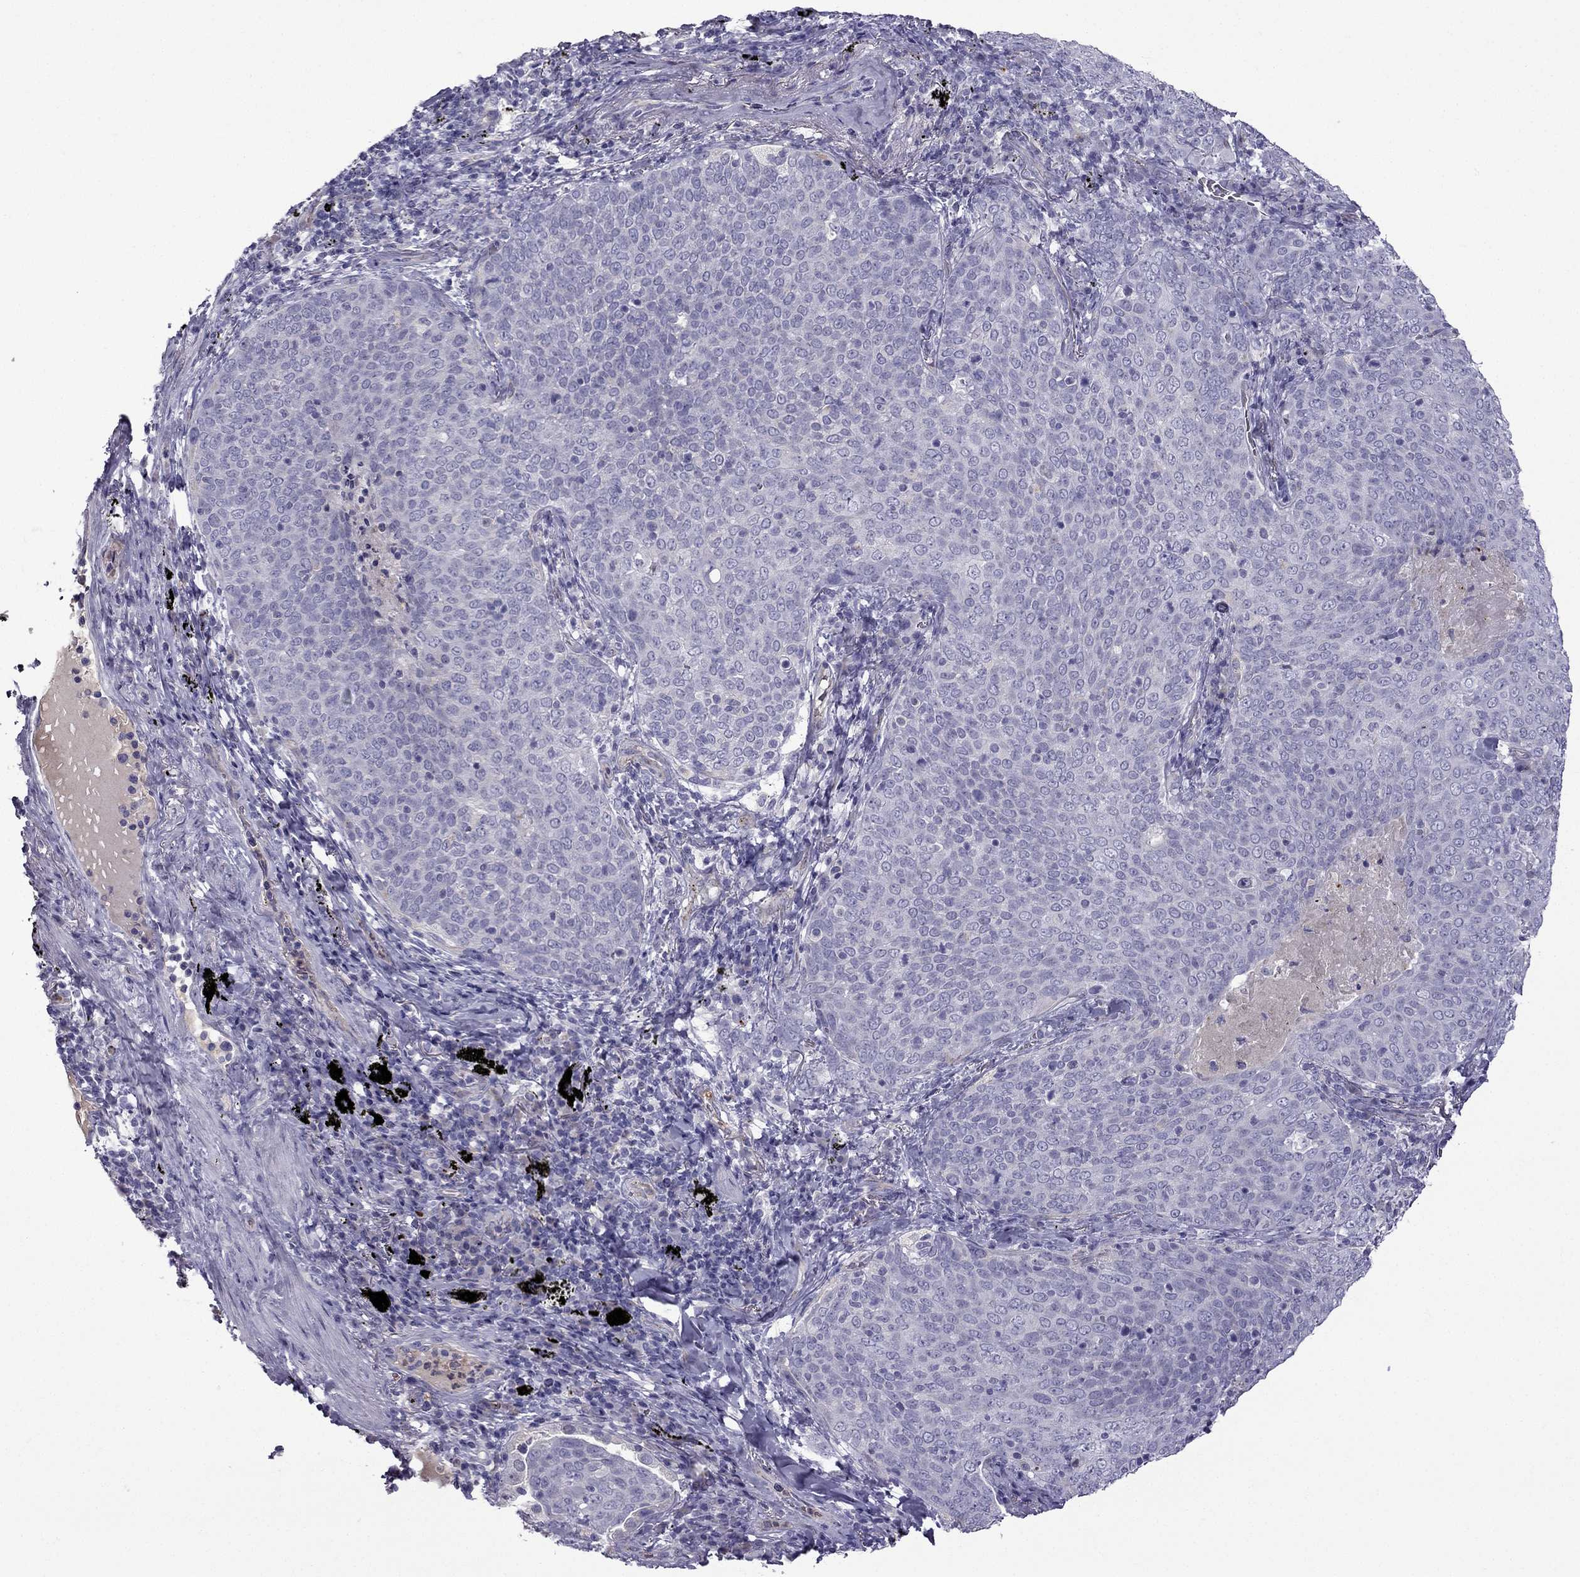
{"staining": {"intensity": "negative", "quantity": "none", "location": "none"}, "tissue": "lung cancer", "cell_type": "Tumor cells", "image_type": "cancer", "snomed": [{"axis": "morphology", "description": "Squamous cell carcinoma, NOS"}, {"axis": "topography", "description": "Lung"}], "caption": "Tumor cells show no significant protein positivity in lung cancer (squamous cell carcinoma). (DAB (3,3'-diaminobenzidine) immunohistochemistry (IHC) with hematoxylin counter stain).", "gene": "STOML3", "patient": {"sex": "male", "age": 82}}